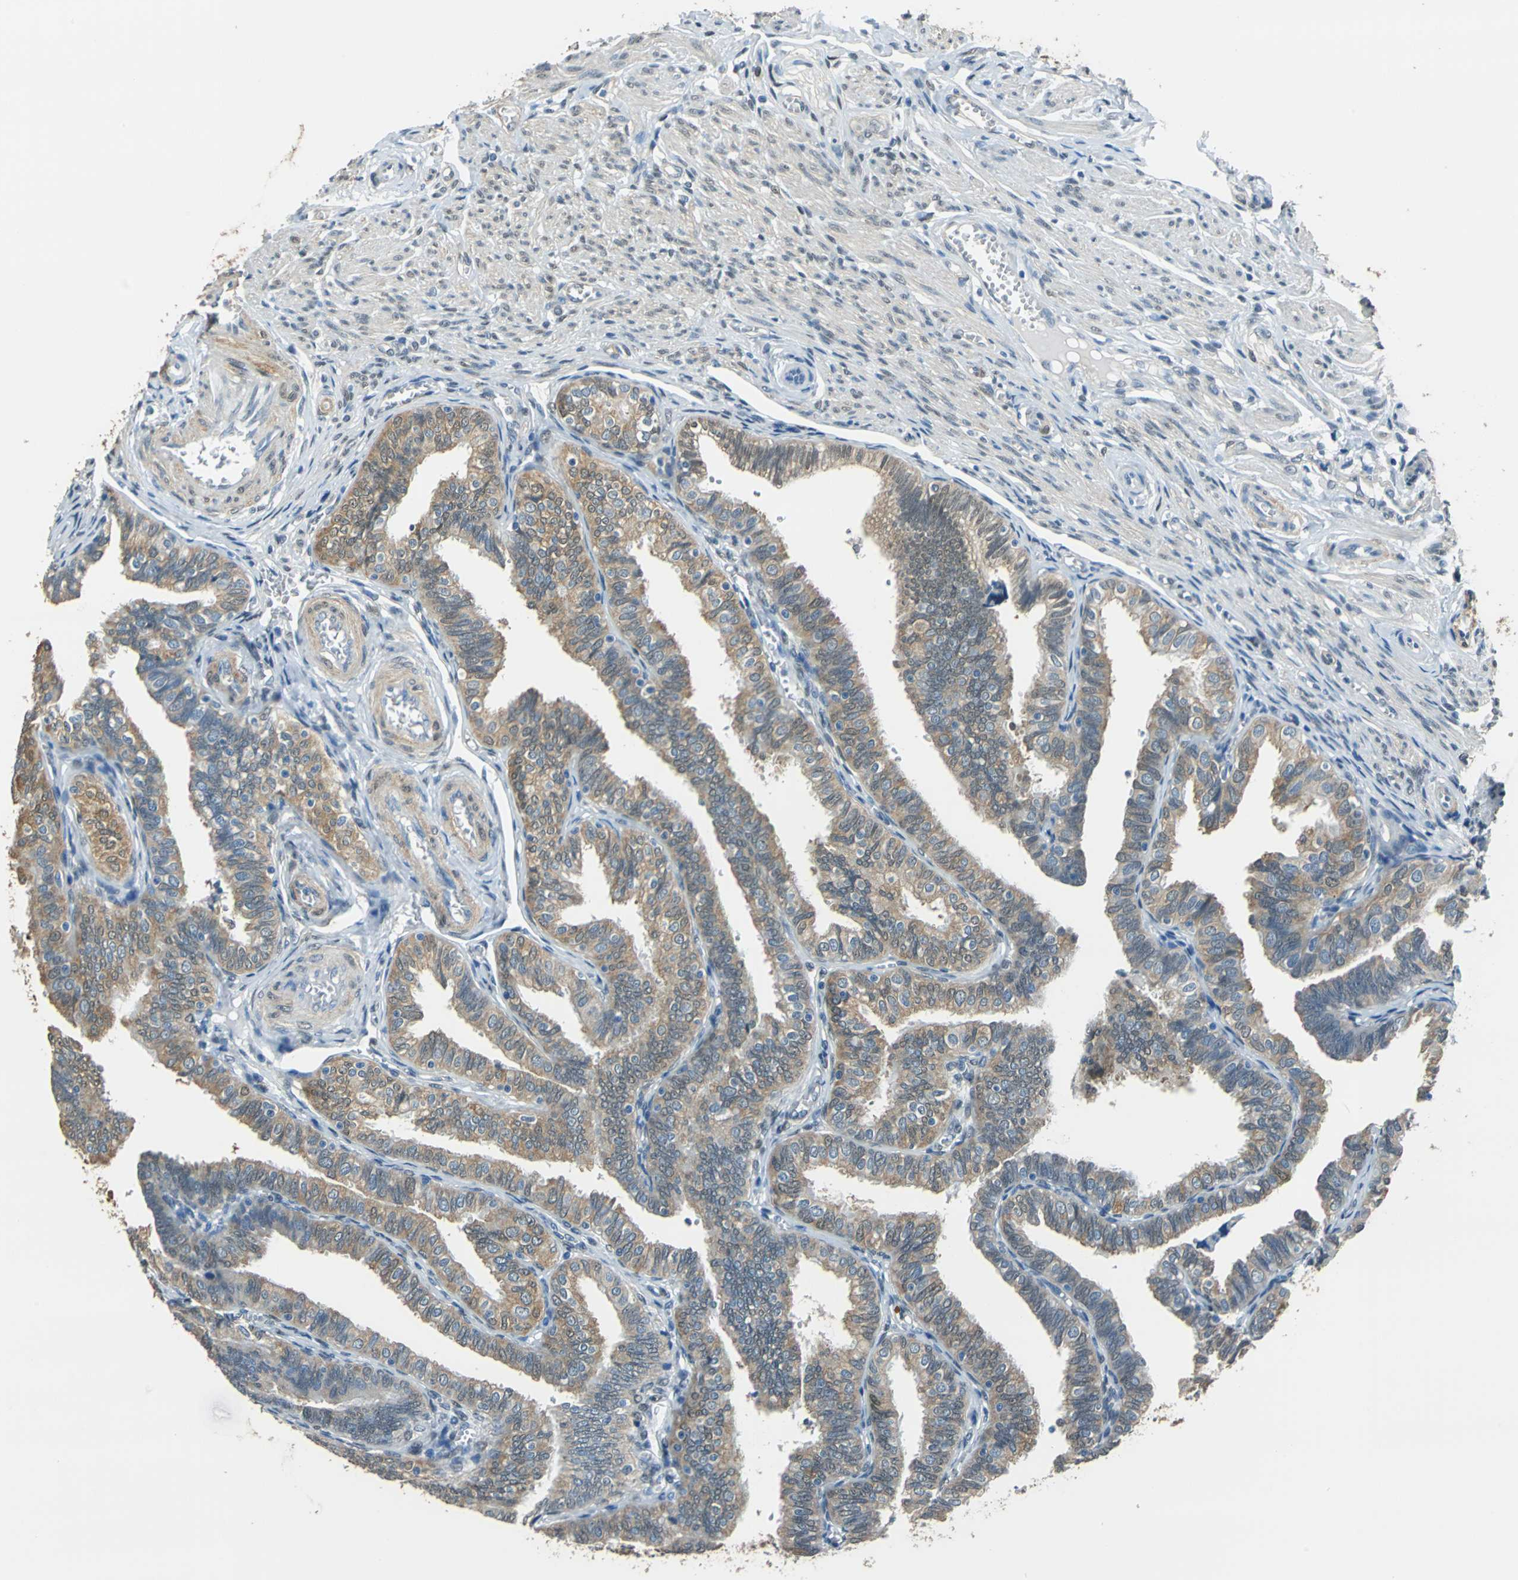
{"staining": {"intensity": "moderate", "quantity": ">75%", "location": "cytoplasmic/membranous,nuclear"}, "tissue": "fallopian tube", "cell_type": "Glandular cells", "image_type": "normal", "snomed": [{"axis": "morphology", "description": "Normal tissue, NOS"}, {"axis": "topography", "description": "Fallopian tube"}], "caption": "An immunohistochemistry micrograph of benign tissue is shown. Protein staining in brown highlights moderate cytoplasmic/membranous,nuclear positivity in fallopian tube within glandular cells. The staining was performed using DAB (3,3'-diaminobenzidine) to visualize the protein expression in brown, while the nuclei were stained in blue with hematoxylin (Magnification: 20x).", "gene": "FKBP4", "patient": {"sex": "female", "age": 46}}